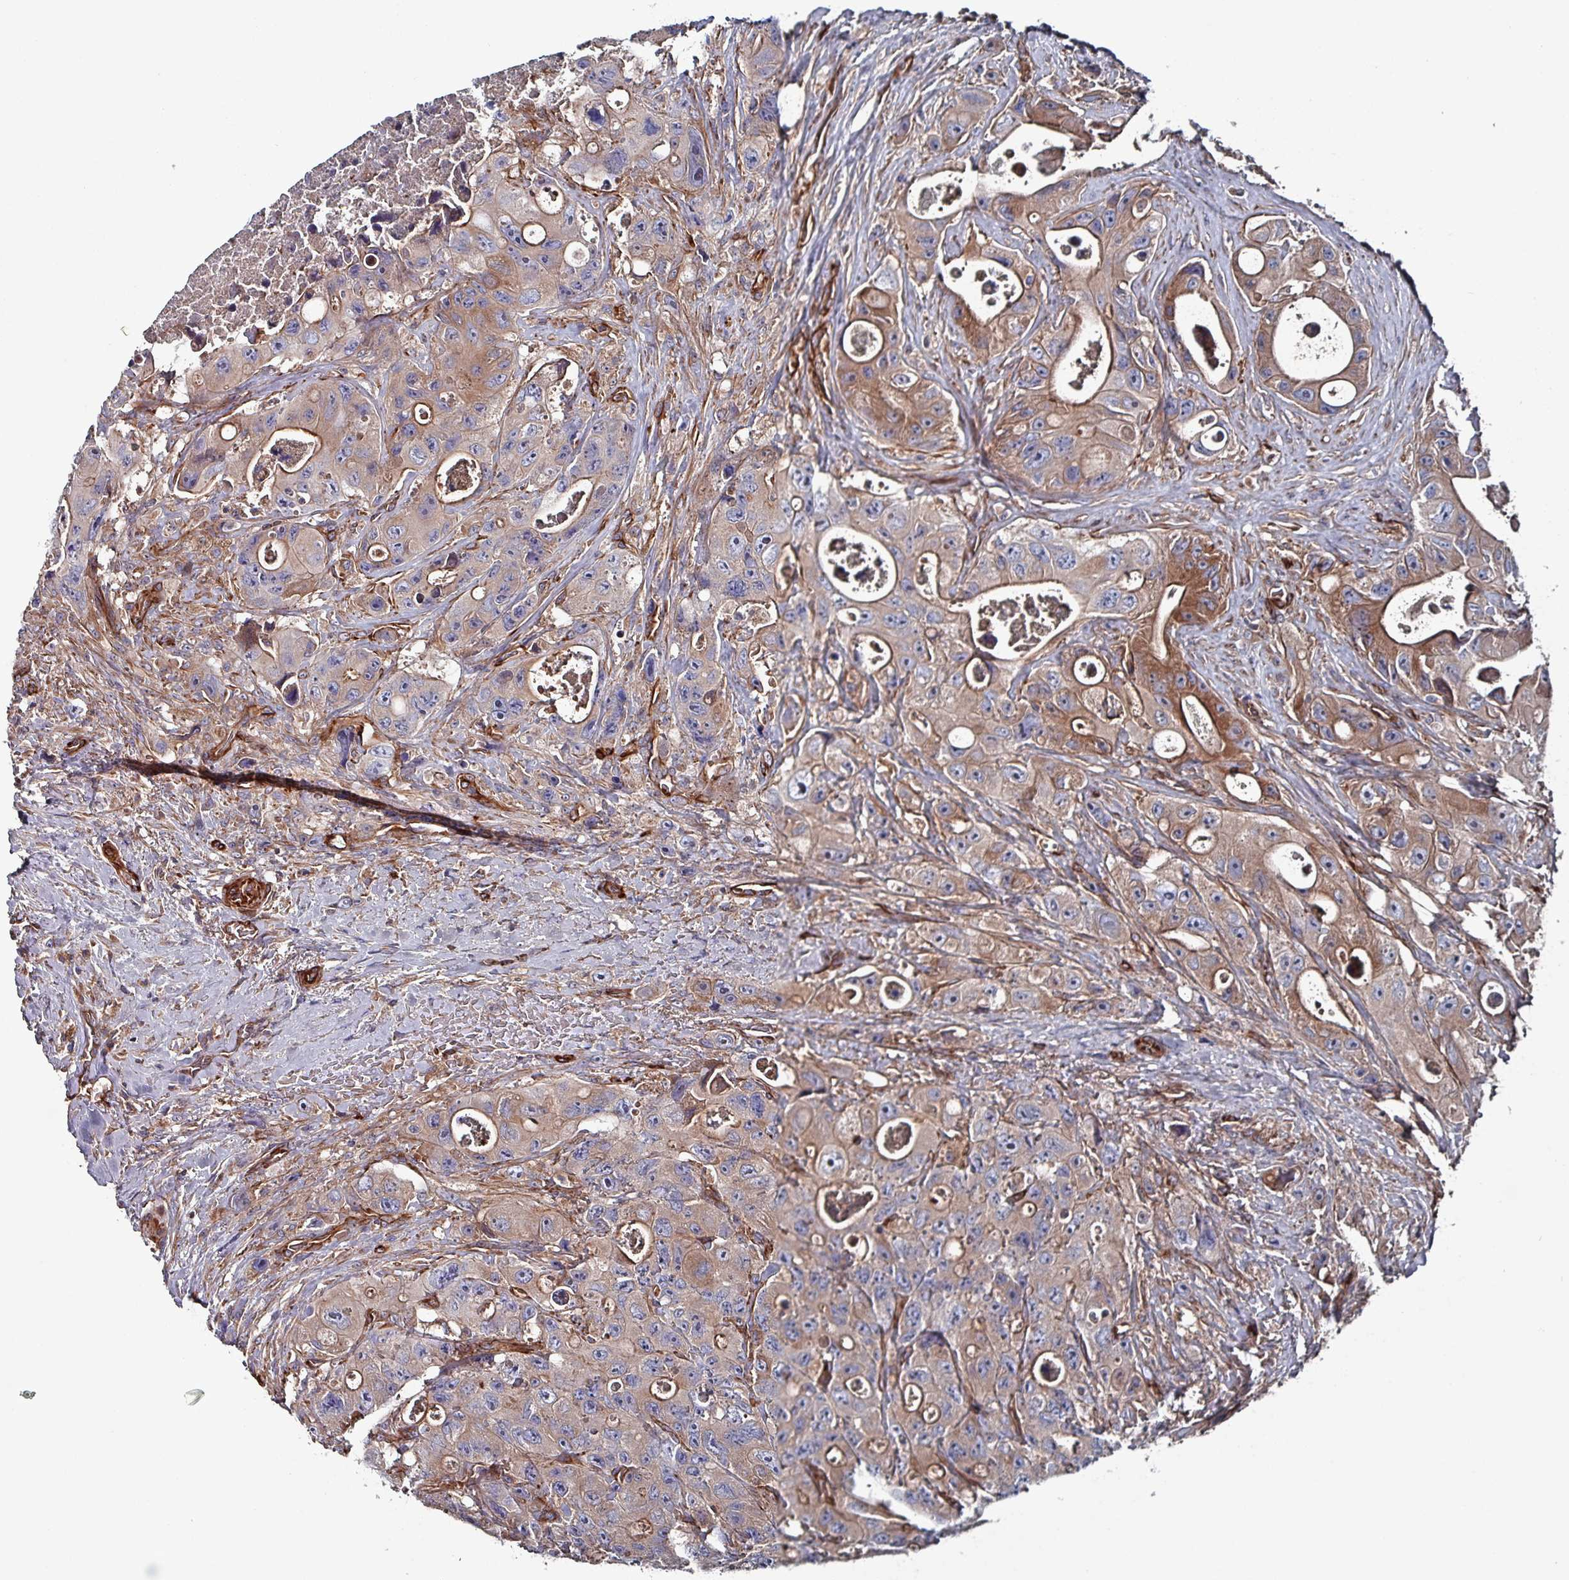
{"staining": {"intensity": "moderate", "quantity": "25%-75%", "location": "cytoplasmic/membranous"}, "tissue": "colorectal cancer", "cell_type": "Tumor cells", "image_type": "cancer", "snomed": [{"axis": "morphology", "description": "Adenocarcinoma, NOS"}, {"axis": "topography", "description": "Colon"}], "caption": "Tumor cells show medium levels of moderate cytoplasmic/membranous expression in approximately 25%-75% of cells in human colorectal adenocarcinoma. (IHC, brightfield microscopy, high magnification).", "gene": "ANO10", "patient": {"sex": "female", "age": 46}}